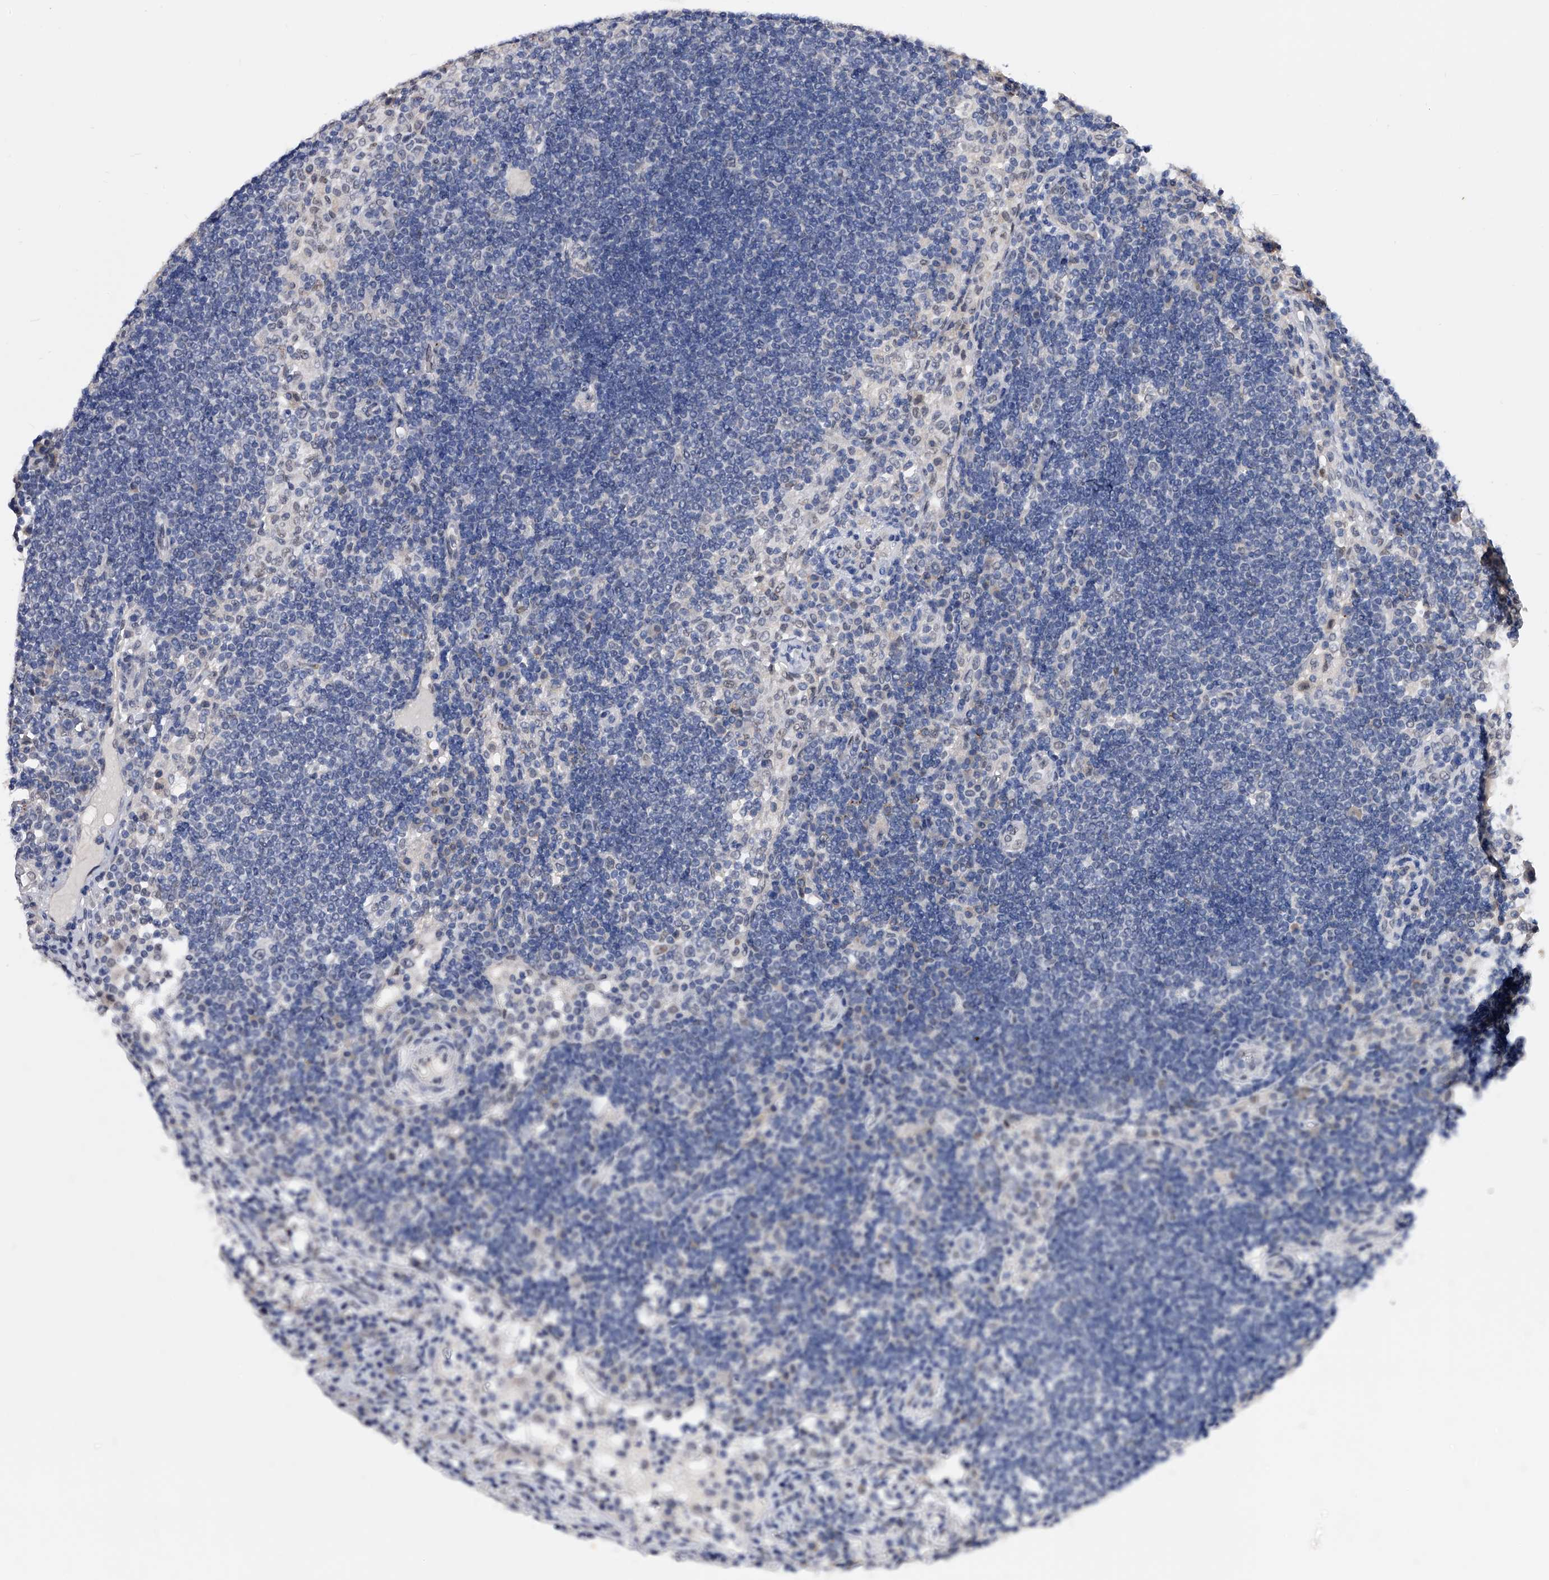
{"staining": {"intensity": "negative", "quantity": "none", "location": "none"}, "tissue": "lymph node", "cell_type": "Germinal center cells", "image_type": "normal", "snomed": [{"axis": "morphology", "description": "Normal tissue, NOS"}, {"axis": "topography", "description": "Lymph node"}], "caption": "IHC of normal human lymph node shows no staining in germinal center cells.", "gene": "ZNF529", "patient": {"sex": "female", "age": 53}}